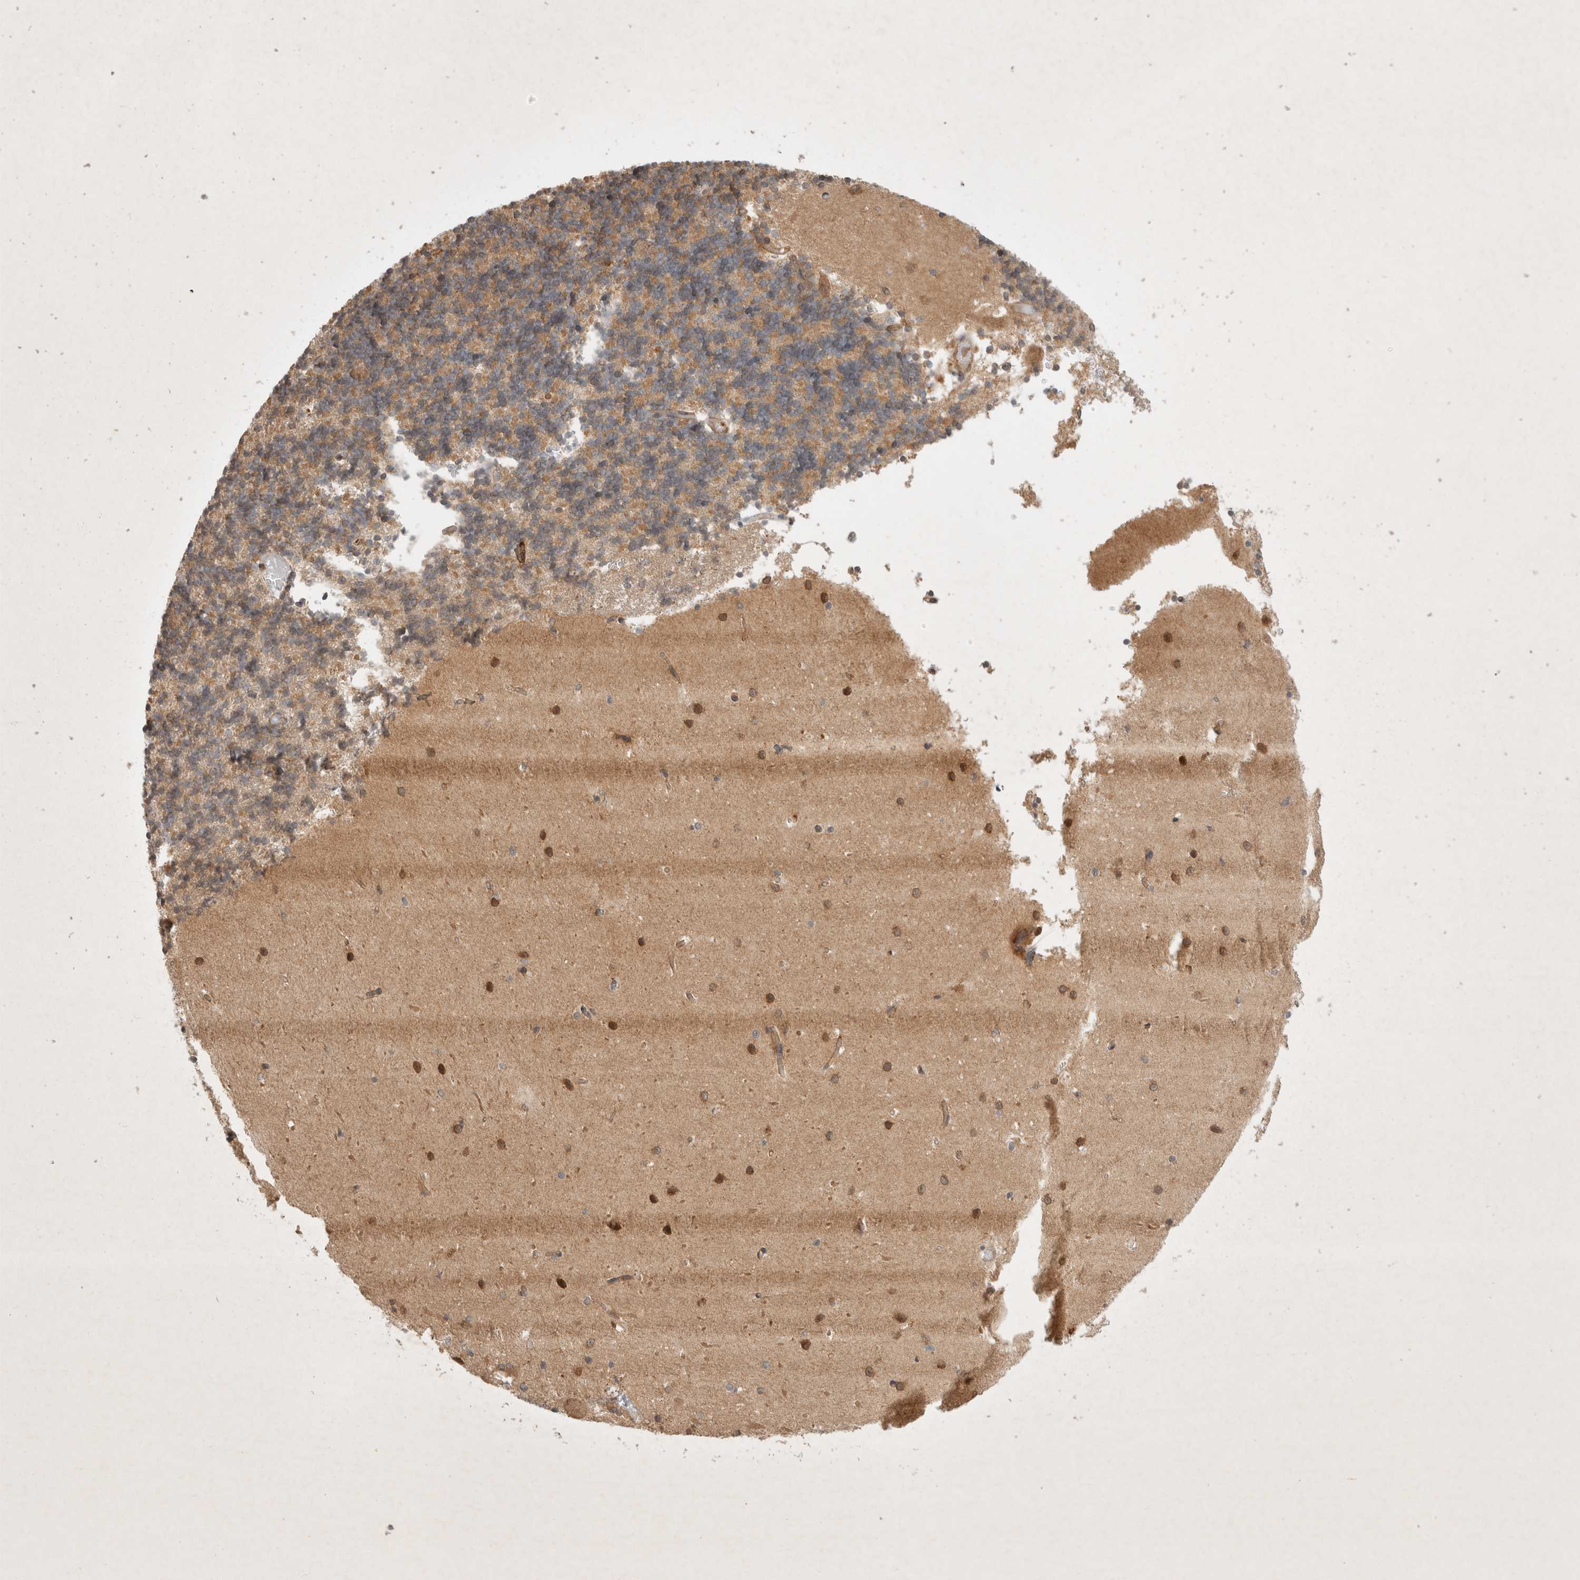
{"staining": {"intensity": "moderate", "quantity": "25%-75%", "location": "cytoplasmic/membranous"}, "tissue": "cerebellum", "cell_type": "Cells in granular layer", "image_type": "normal", "snomed": [{"axis": "morphology", "description": "Normal tissue, NOS"}, {"axis": "topography", "description": "Cerebellum"}], "caption": "Protein staining by immunohistochemistry demonstrates moderate cytoplasmic/membranous expression in about 25%-75% of cells in granular layer in normal cerebellum.", "gene": "YES1", "patient": {"sex": "male", "age": 37}}